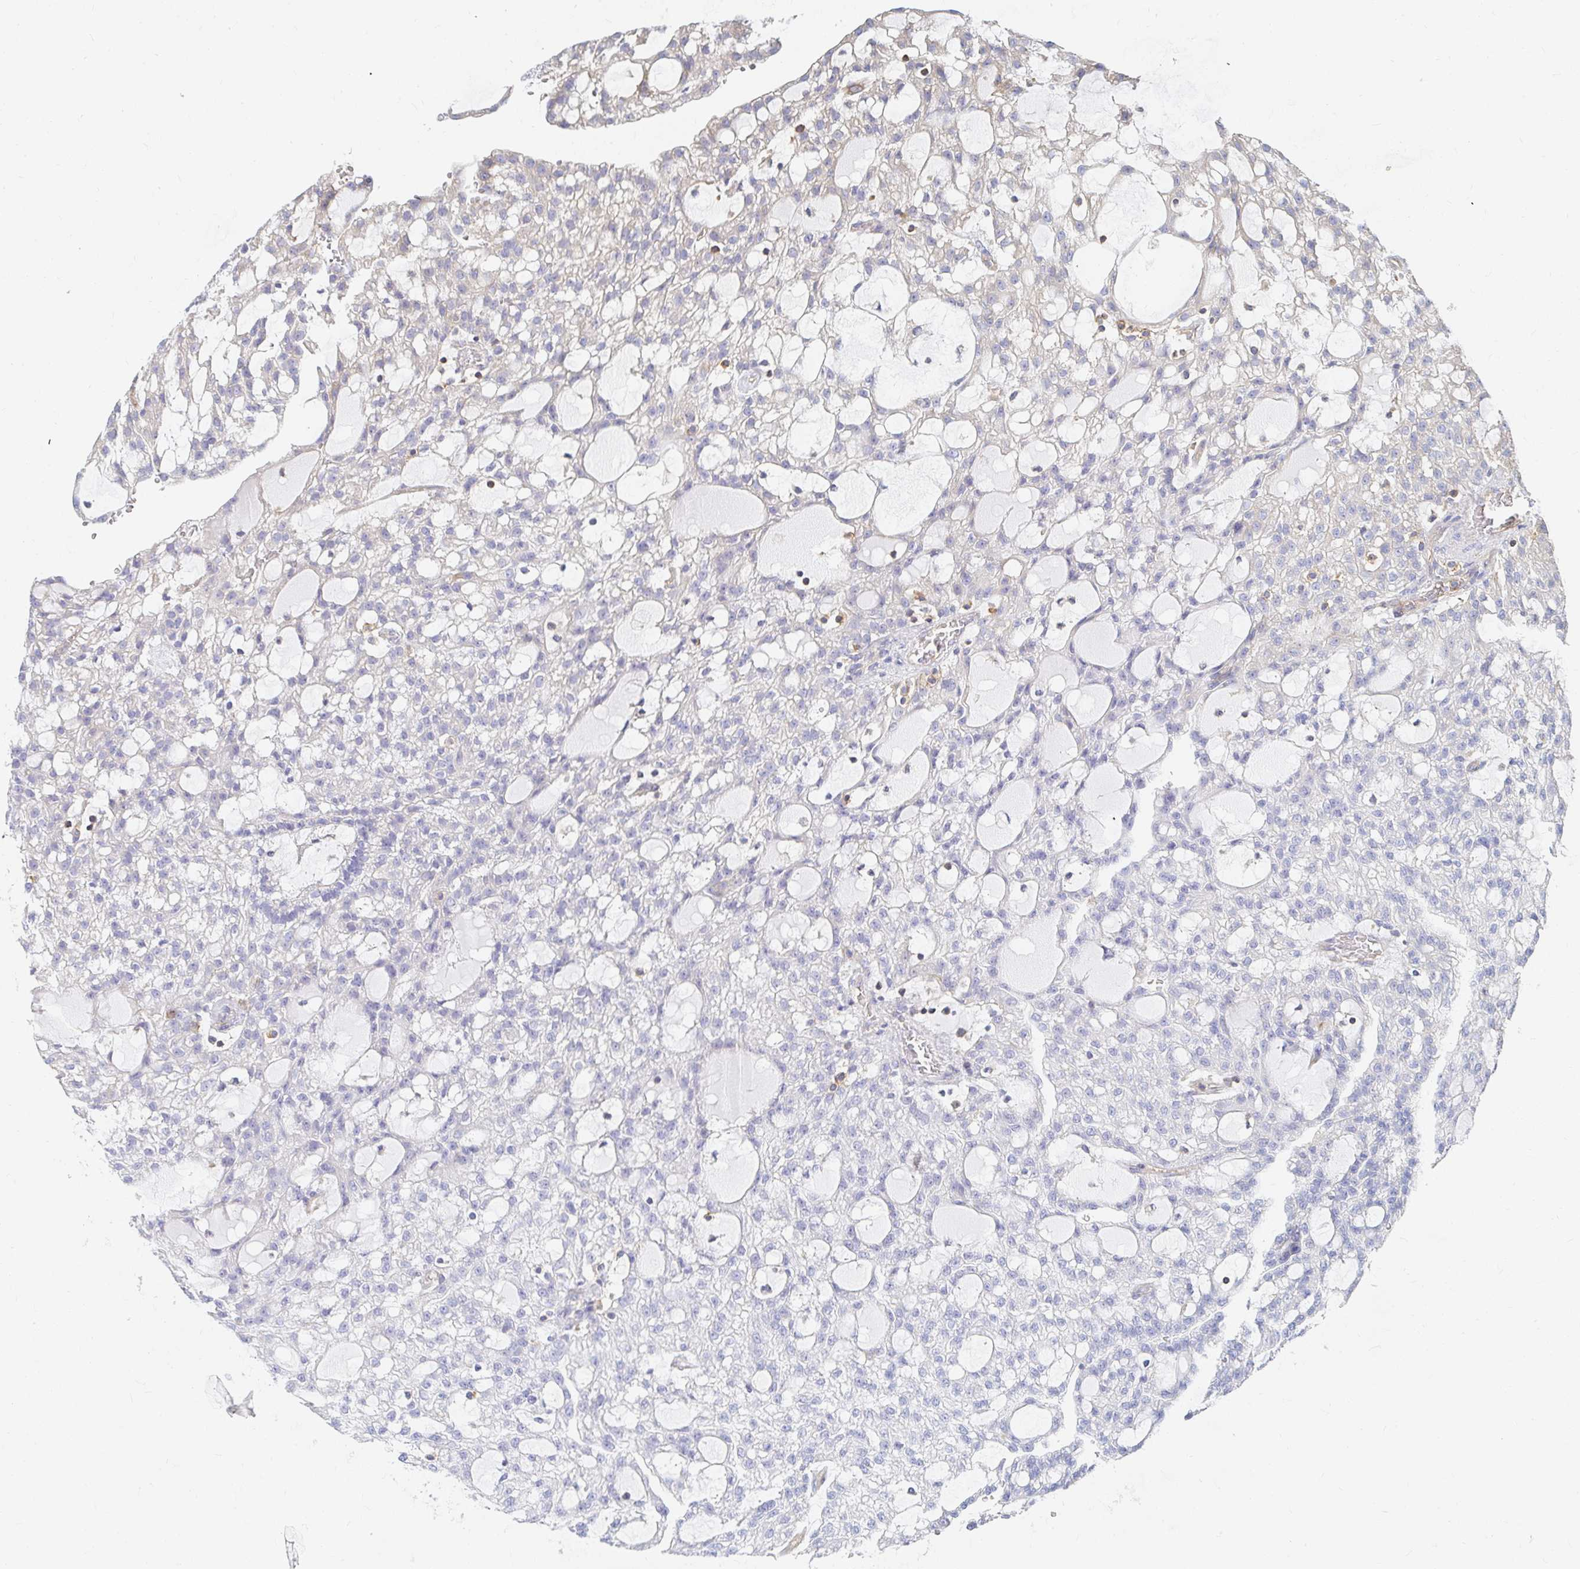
{"staining": {"intensity": "negative", "quantity": "none", "location": "none"}, "tissue": "renal cancer", "cell_type": "Tumor cells", "image_type": "cancer", "snomed": [{"axis": "morphology", "description": "Adenocarcinoma, NOS"}, {"axis": "topography", "description": "Kidney"}], "caption": "Immunohistochemistry photomicrograph of neoplastic tissue: renal cancer stained with DAB (3,3'-diaminobenzidine) demonstrates no significant protein expression in tumor cells. (Brightfield microscopy of DAB (3,3'-diaminobenzidine) IHC at high magnification).", "gene": "TSPAN19", "patient": {"sex": "male", "age": 63}}